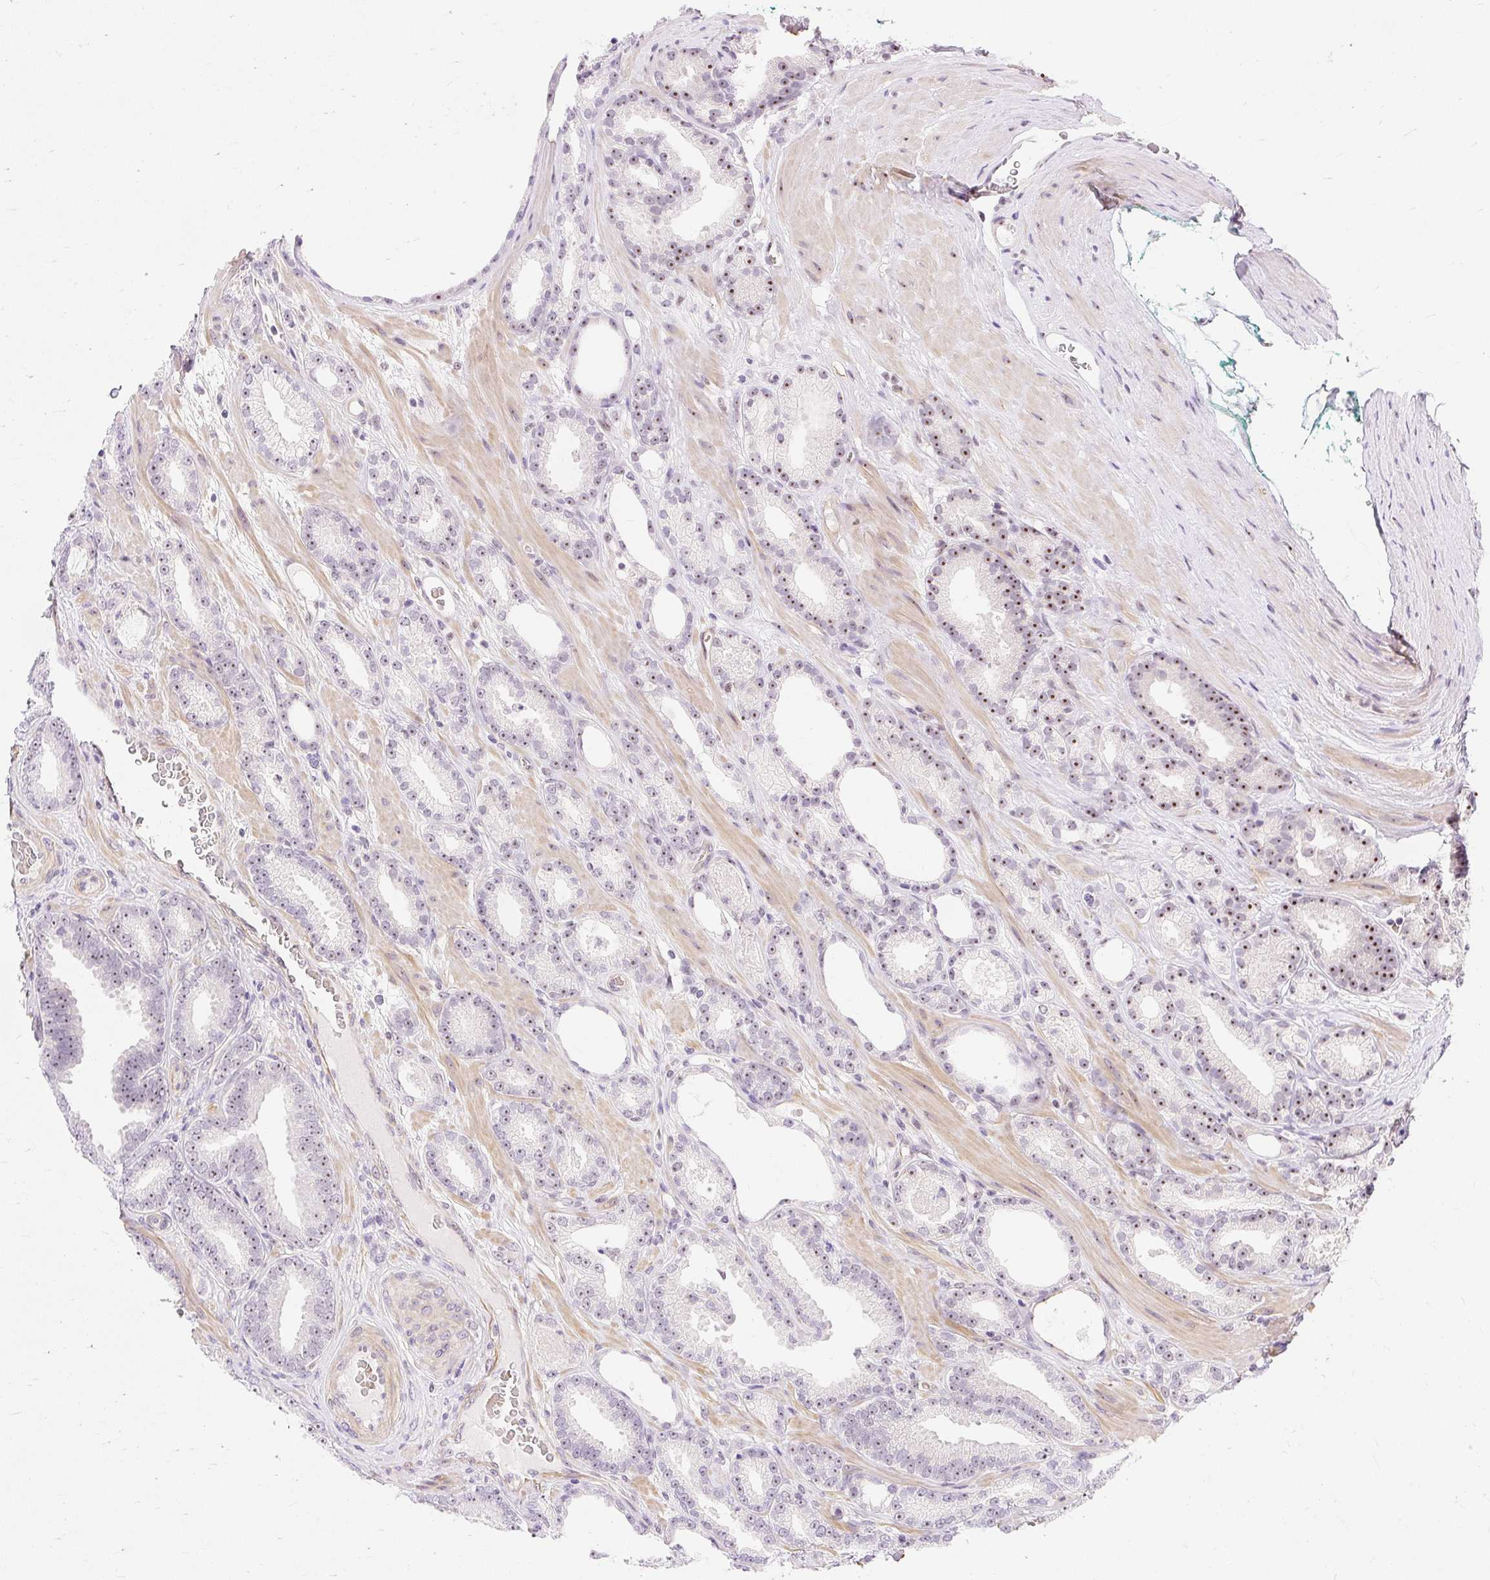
{"staining": {"intensity": "moderate", "quantity": "25%-75%", "location": "nuclear"}, "tissue": "prostate cancer", "cell_type": "Tumor cells", "image_type": "cancer", "snomed": [{"axis": "morphology", "description": "Adenocarcinoma, Low grade"}, {"axis": "topography", "description": "Prostate"}], "caption": "Prostate adenocarcinoma (low-grade) was stained to show a protein in brown. There is medium levels of moderate nuclear staining in about 25%-75% of tumor cells.", "gene": "OBP2A", "patient": {"sex": "male", "age": 61}}